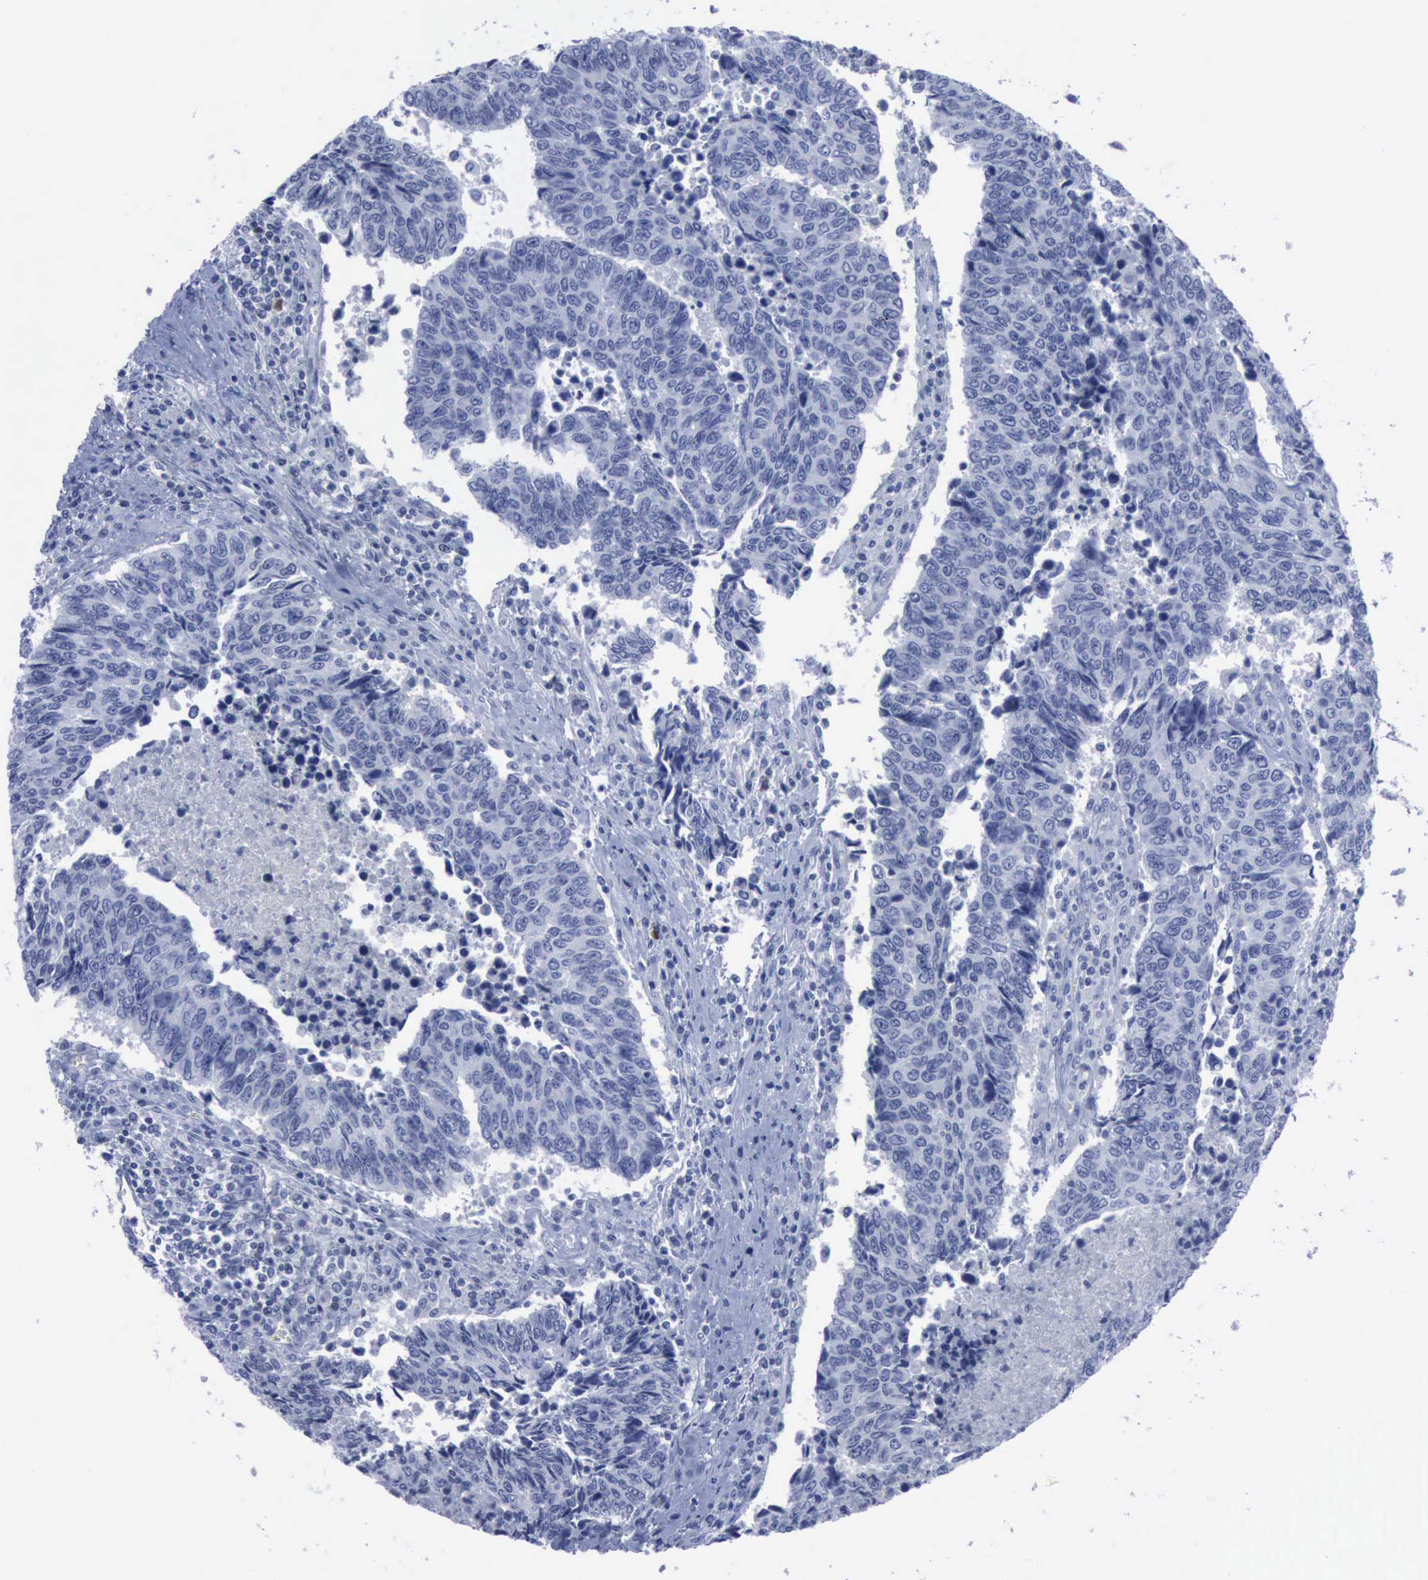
{"staining": {"intensity": "negative", "quantity": "none", "location": "none"}, "tissue": "urothelial cancer", "cell_type": "Tumor cells", "image_type": "cancer", "snomed": [{"axis": "morphology", "description": "Urothelial carcinoma, High grade"}, {"axis": "topography", "description": "Urinary bladder"}], "caption": "This is a photomicrograph of IHC staining of urothelial carcinoma (high-grade), which shows no positivity in tumor cells. The staining is performed using DAB brown chromogen with nuclei counter-stained in using hematoxylin.", "gene": "NGFR", "patient": {"sex": "male", "age": 86}}